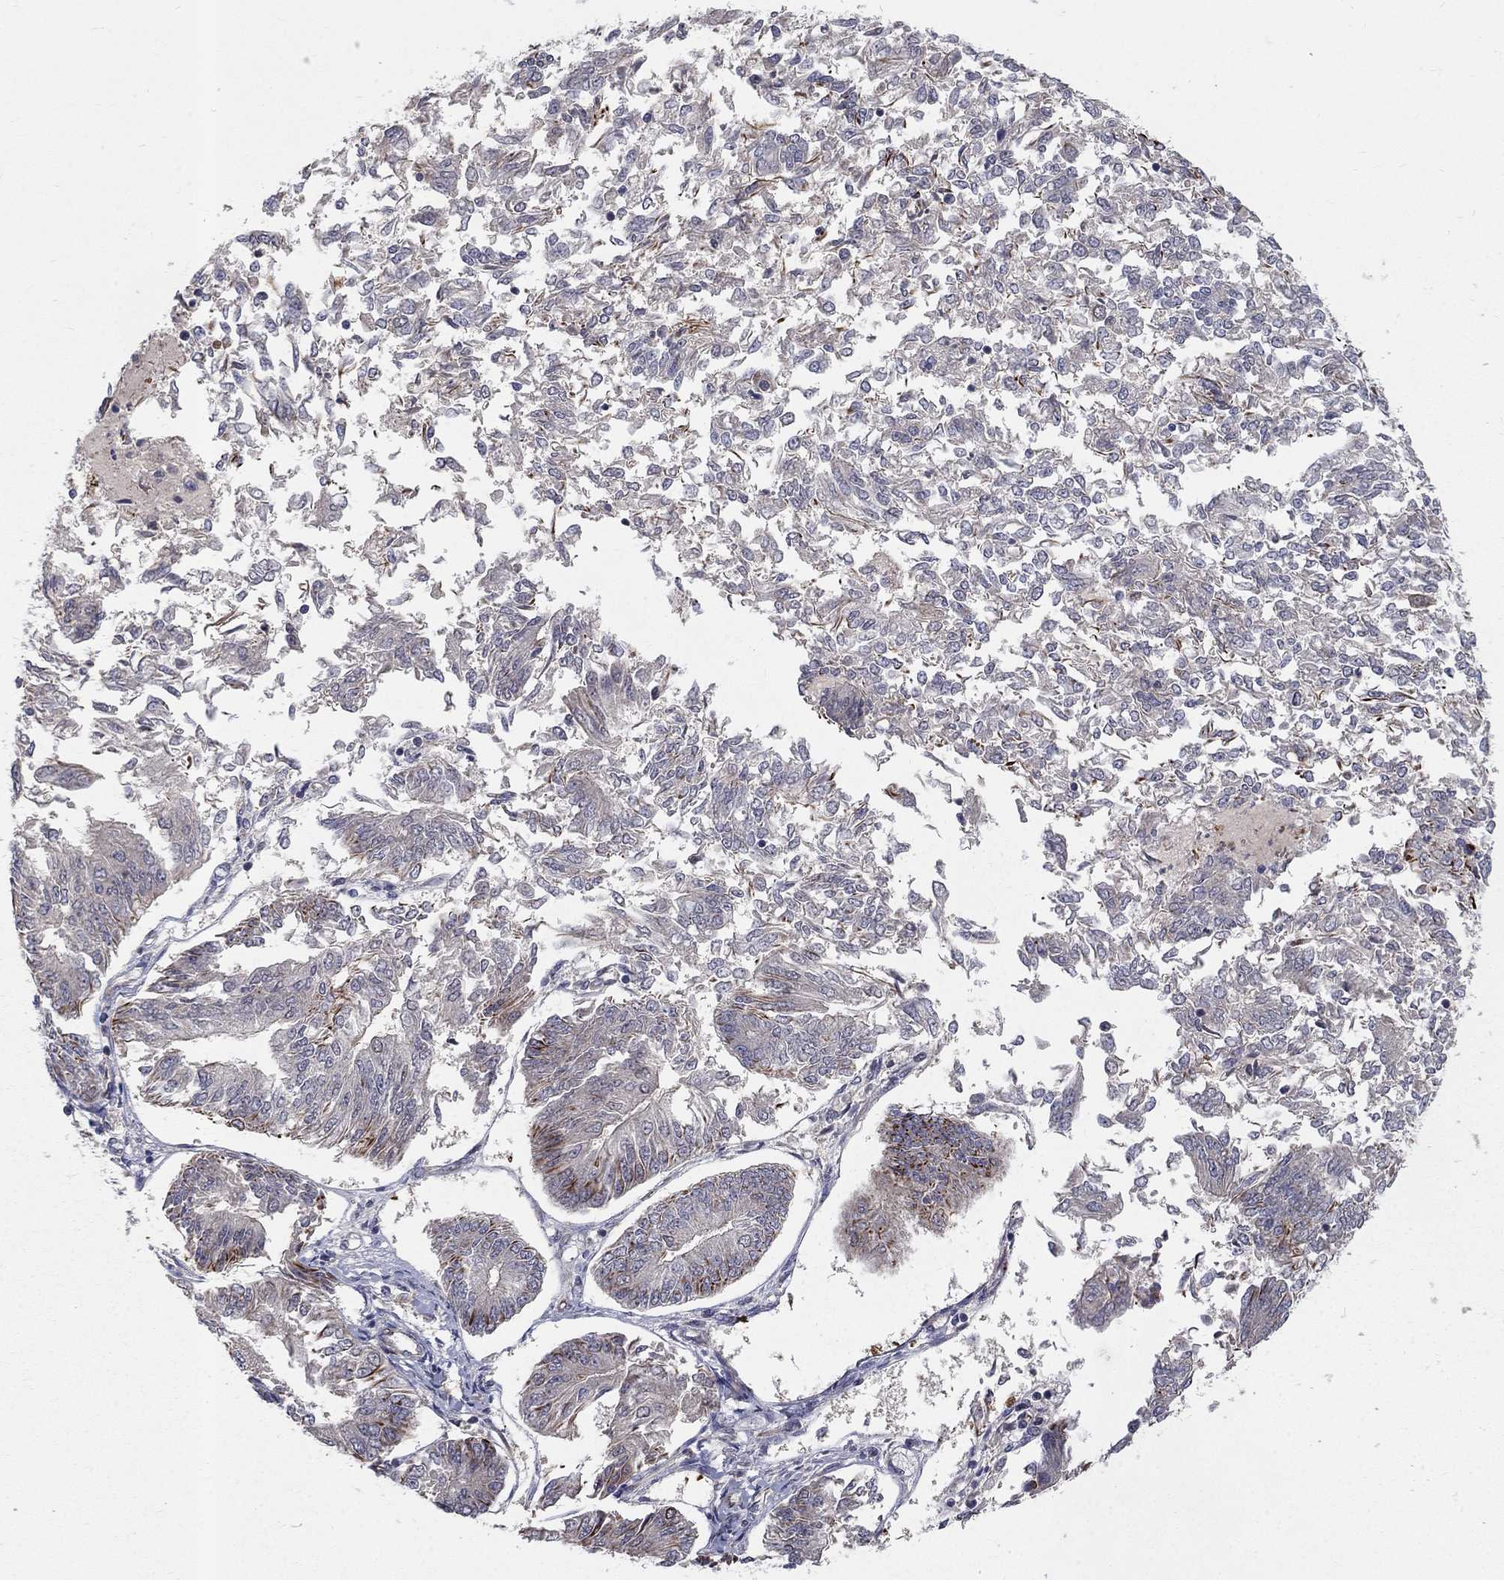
{"staining": {"intensity": "strong", "quantity": "<25%", "location": "cytoplasmic/membranous"}, "tissue": "endometrial cancer", "cell_type": "Tumor cells", "image_type": "cancer", "snomed": [{"axis": "morphology", "description": "Adenocarcinoma, NOS"}, {"axis": "topography", "description": "Endometrium"}], "caption": "Strong cytoplasmic/membranous expression is identified in approximately <25% of tumor cells in endometrial cancer (adenocarcinoma). The staining is performed using DAB (3,3'-diaminobenzidine) brown chromogen to label protein expression. The nuclei are counter-stained blue using hematoxylin.", "gene": "MSRA", "patient": {"sex": "female", "age": 58}}